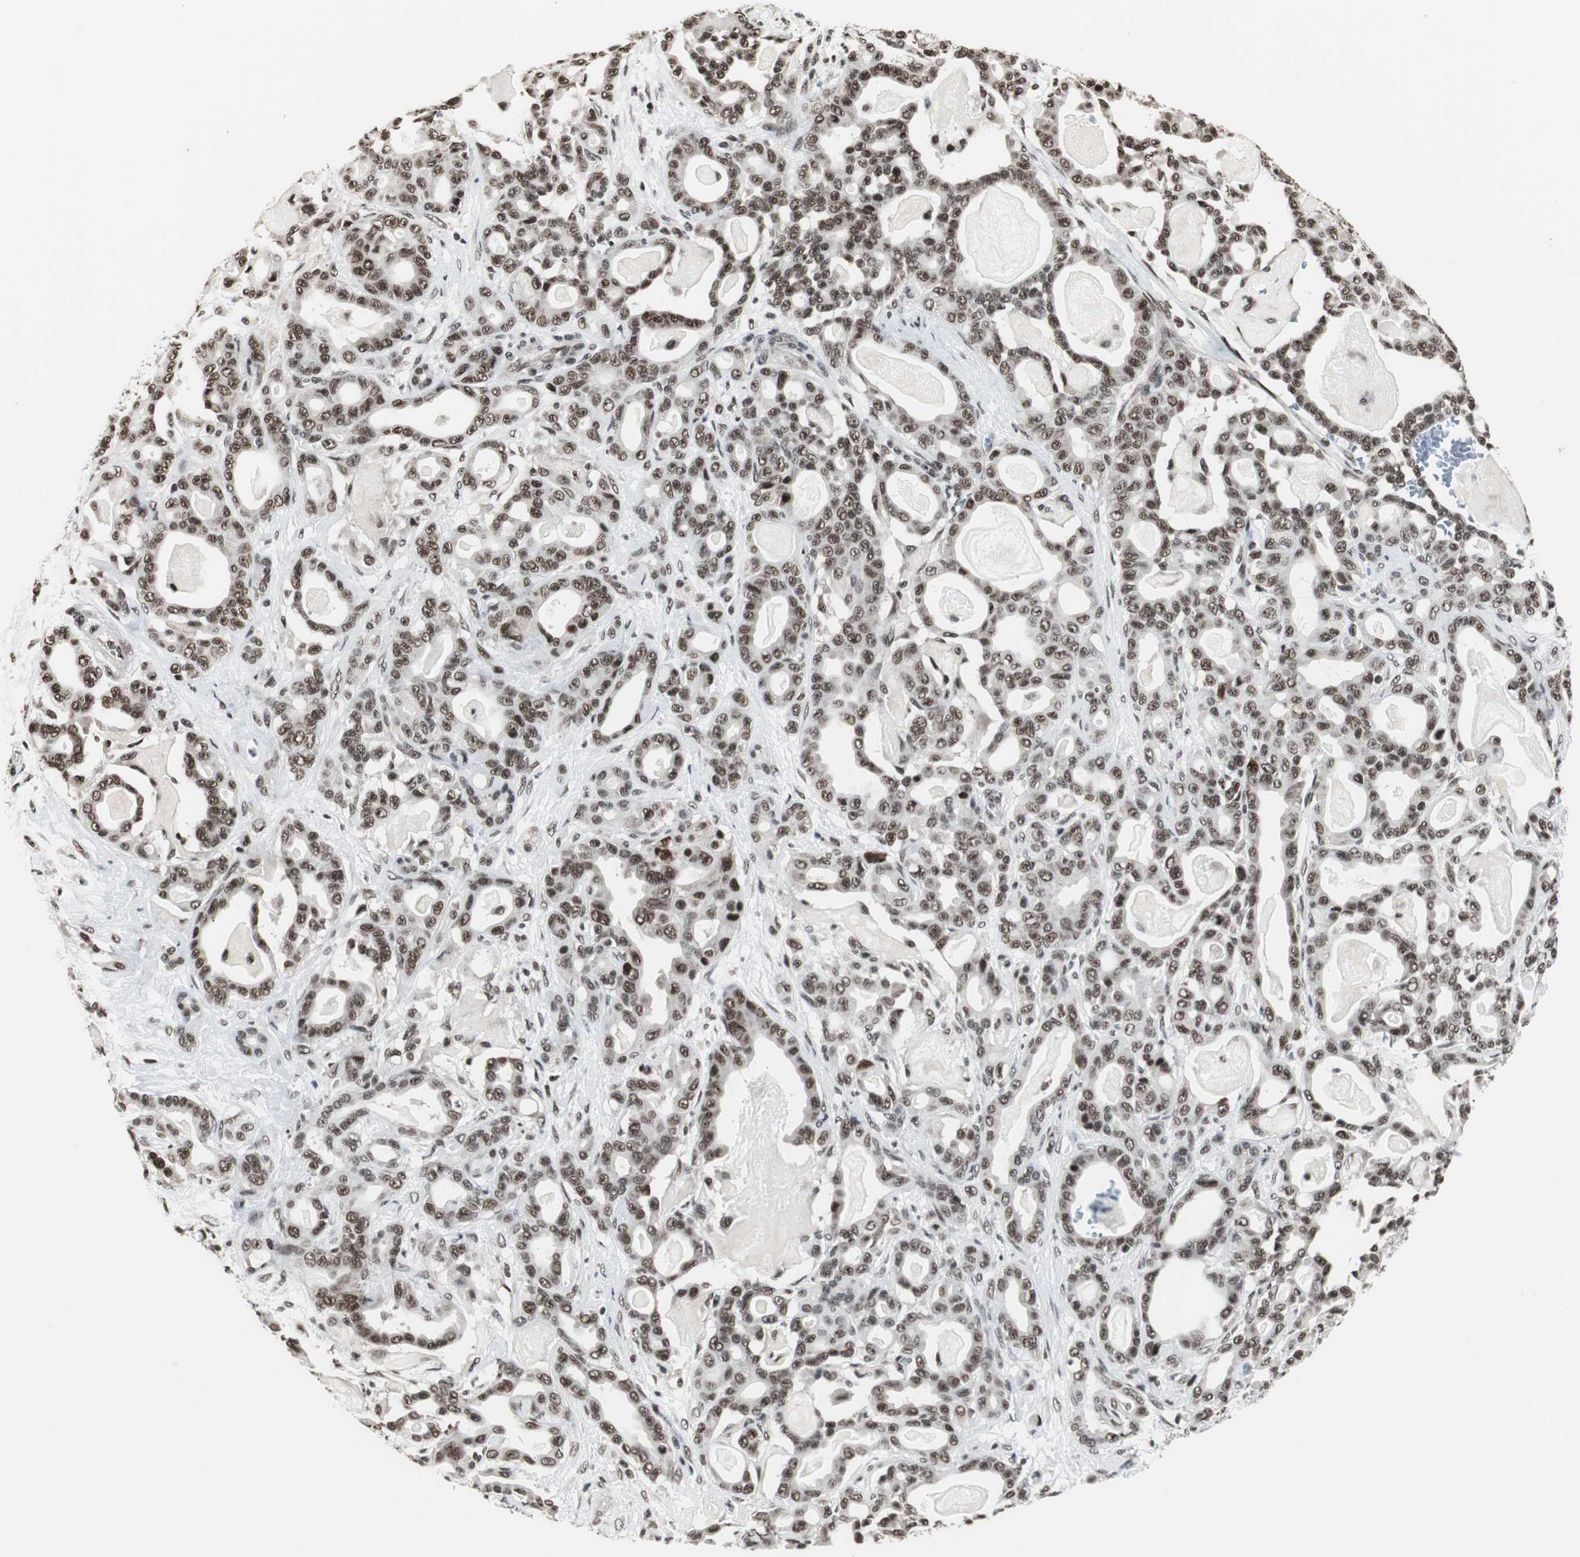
{"staining": {"intensity": "strong", "quantity": ">75%", "location": "nuclear"}, "tissue": "pancreatic cancer", "cell_type": "Tumor cells", "image_type": "cancer", "snomed": [{"axis": "morphology", "description": "Adenocarcinoma, NOS"}, {"axis": "topography", "description": "Pancreas"}], "caption": "IHC of human pancreatic adenocarcinoma shows high levels of strong nuclear positivity in approximately >75% of tumor cells.", "gene": "CDK9", "patient": {"sex": "male", "age": 63}}